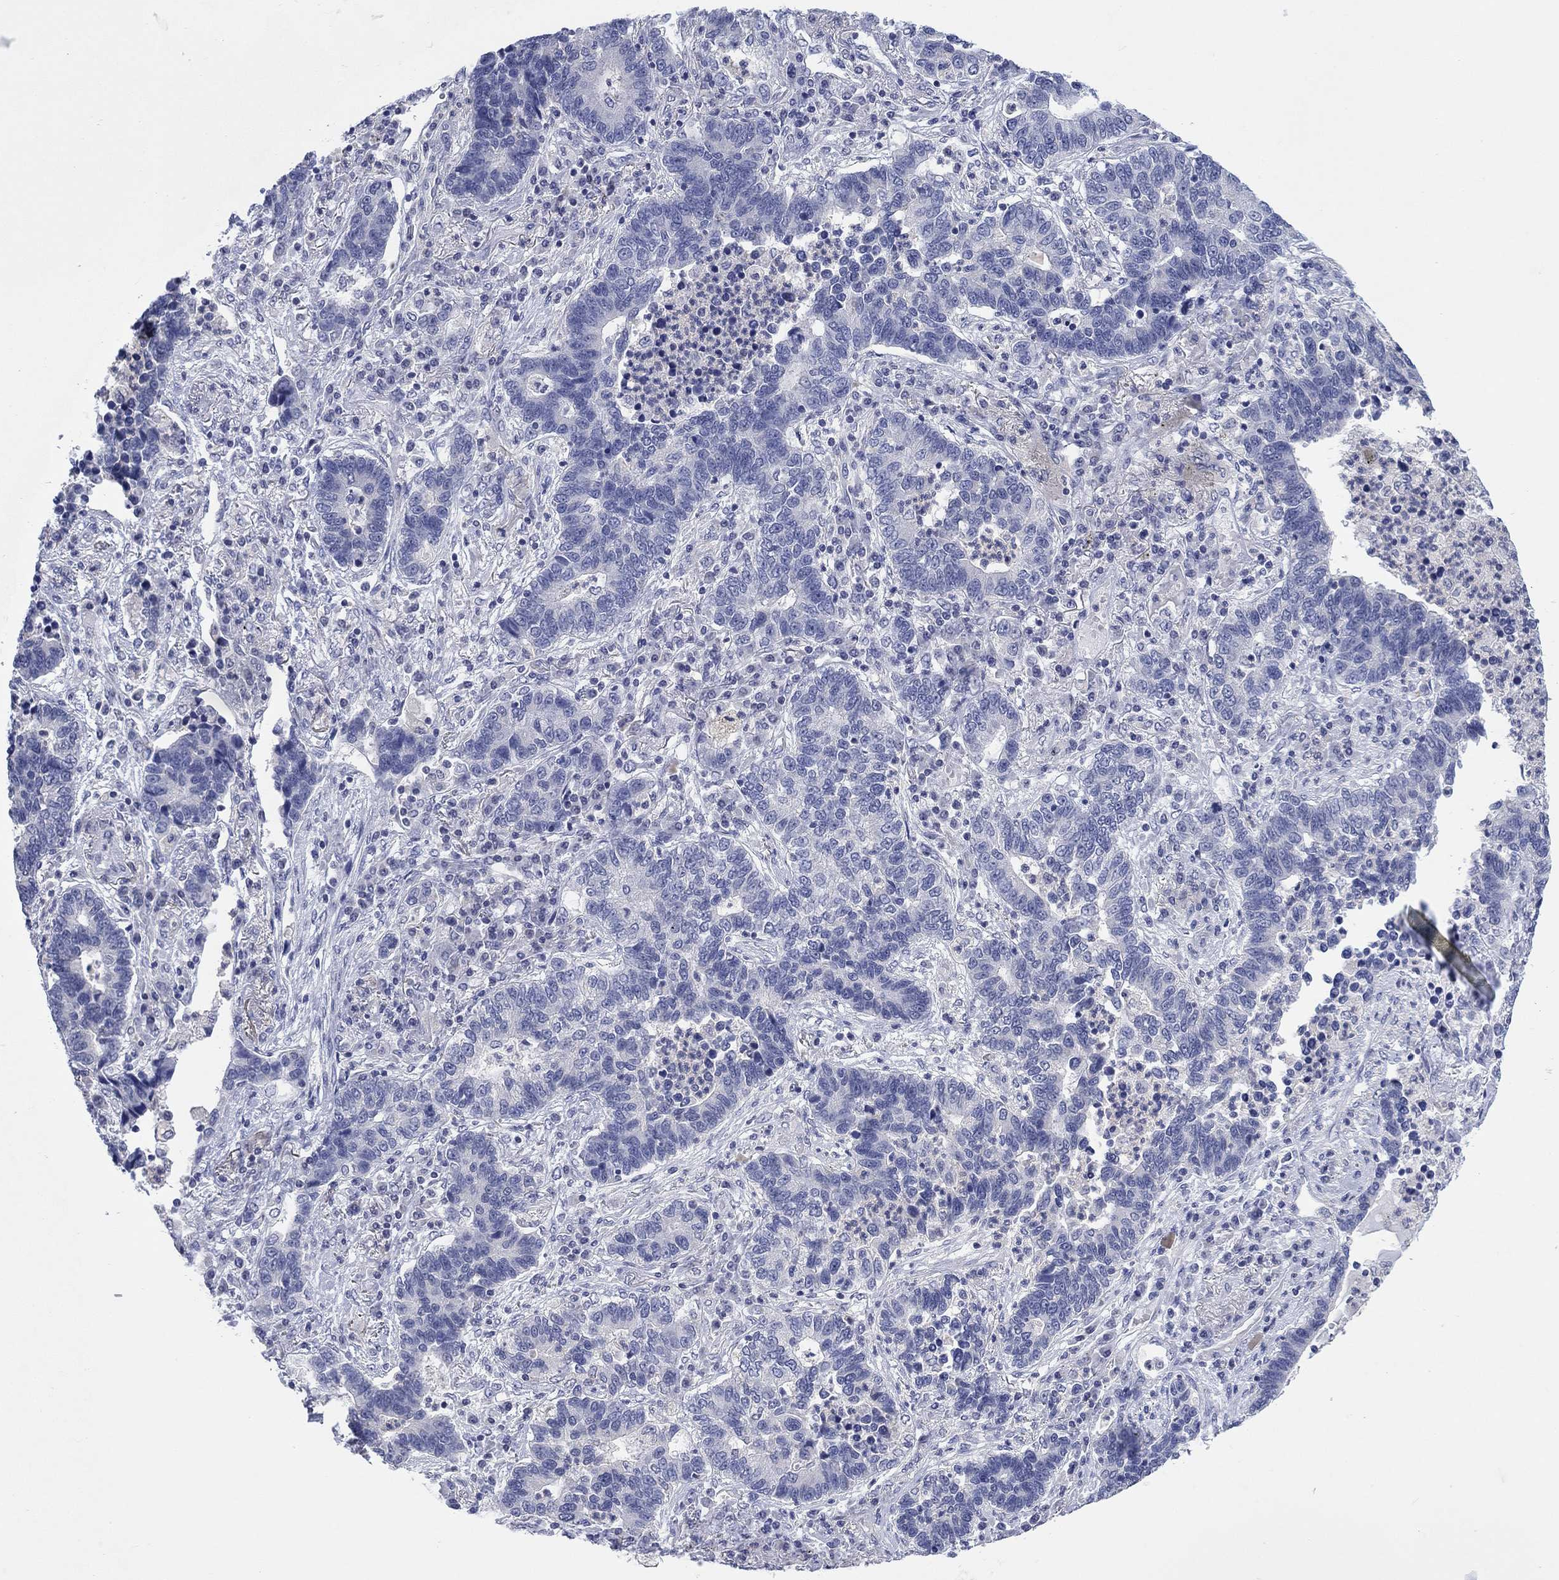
{"staining": {"intensity": "negative", "quantity": "none", "location": "none"}, "tissue": "lung cancer", "cell_type": "Tumor cells", "image_type": "cancer", "snomed": [{"axis": "morphology", "description": "Adenocarcinoma, NOS"}, {"axis": "topography", "description": "Lung"}], "caption": "A histopathology image of lung cancer stained for a protein shows no brown staining in tumor cells. Brightfield microscopy of immunohistochemistry (IHC) stained with DAB (3,3'-diaminobenzidine) (brown) and hematoxylin (blue), captured at high magnification.", "gene": "FER1L6", "patient": {"sex": "female", "age": 57}}